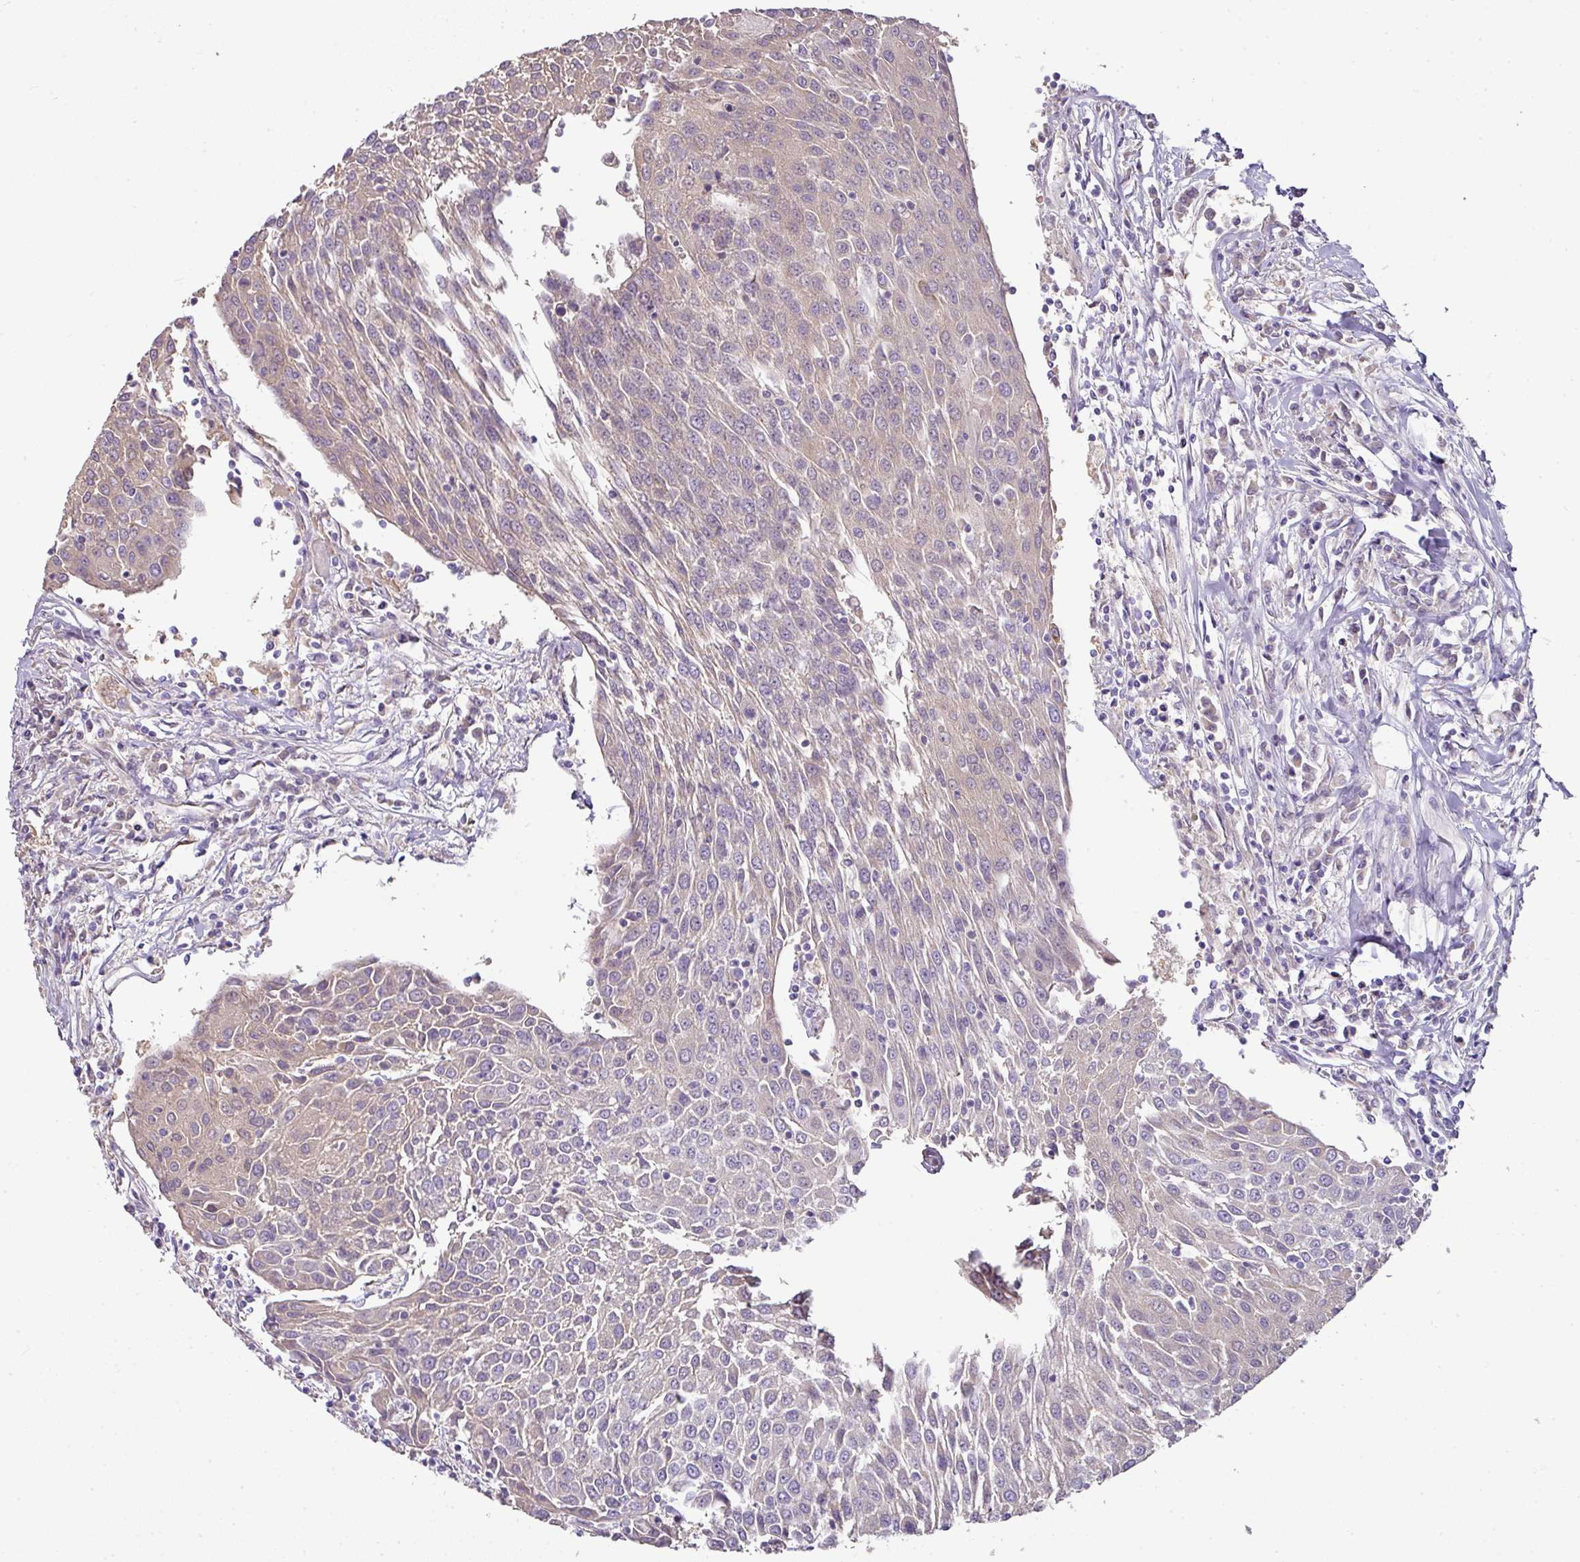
{"staining": {"intensity": "weak", "quantity": "25%-75%", "location": "cytoplasmic/membranous"}, "tissue": "urothelial cancer", "cell_type": "Tumor cells", "image_type": "cancer", "snomed": [{"axis": "morphology", "description": "Urothelial carcinoma, High grade"}, {"axis": "topography", "description": "Urinary bladder"}], "caption": "Urothelial cancer stained for a protein exhibits weak cytoplasmic/membranous positivity in tumor cells.", "gene": "CCZ1", "patient": {"sex": "female", "age": 85}}